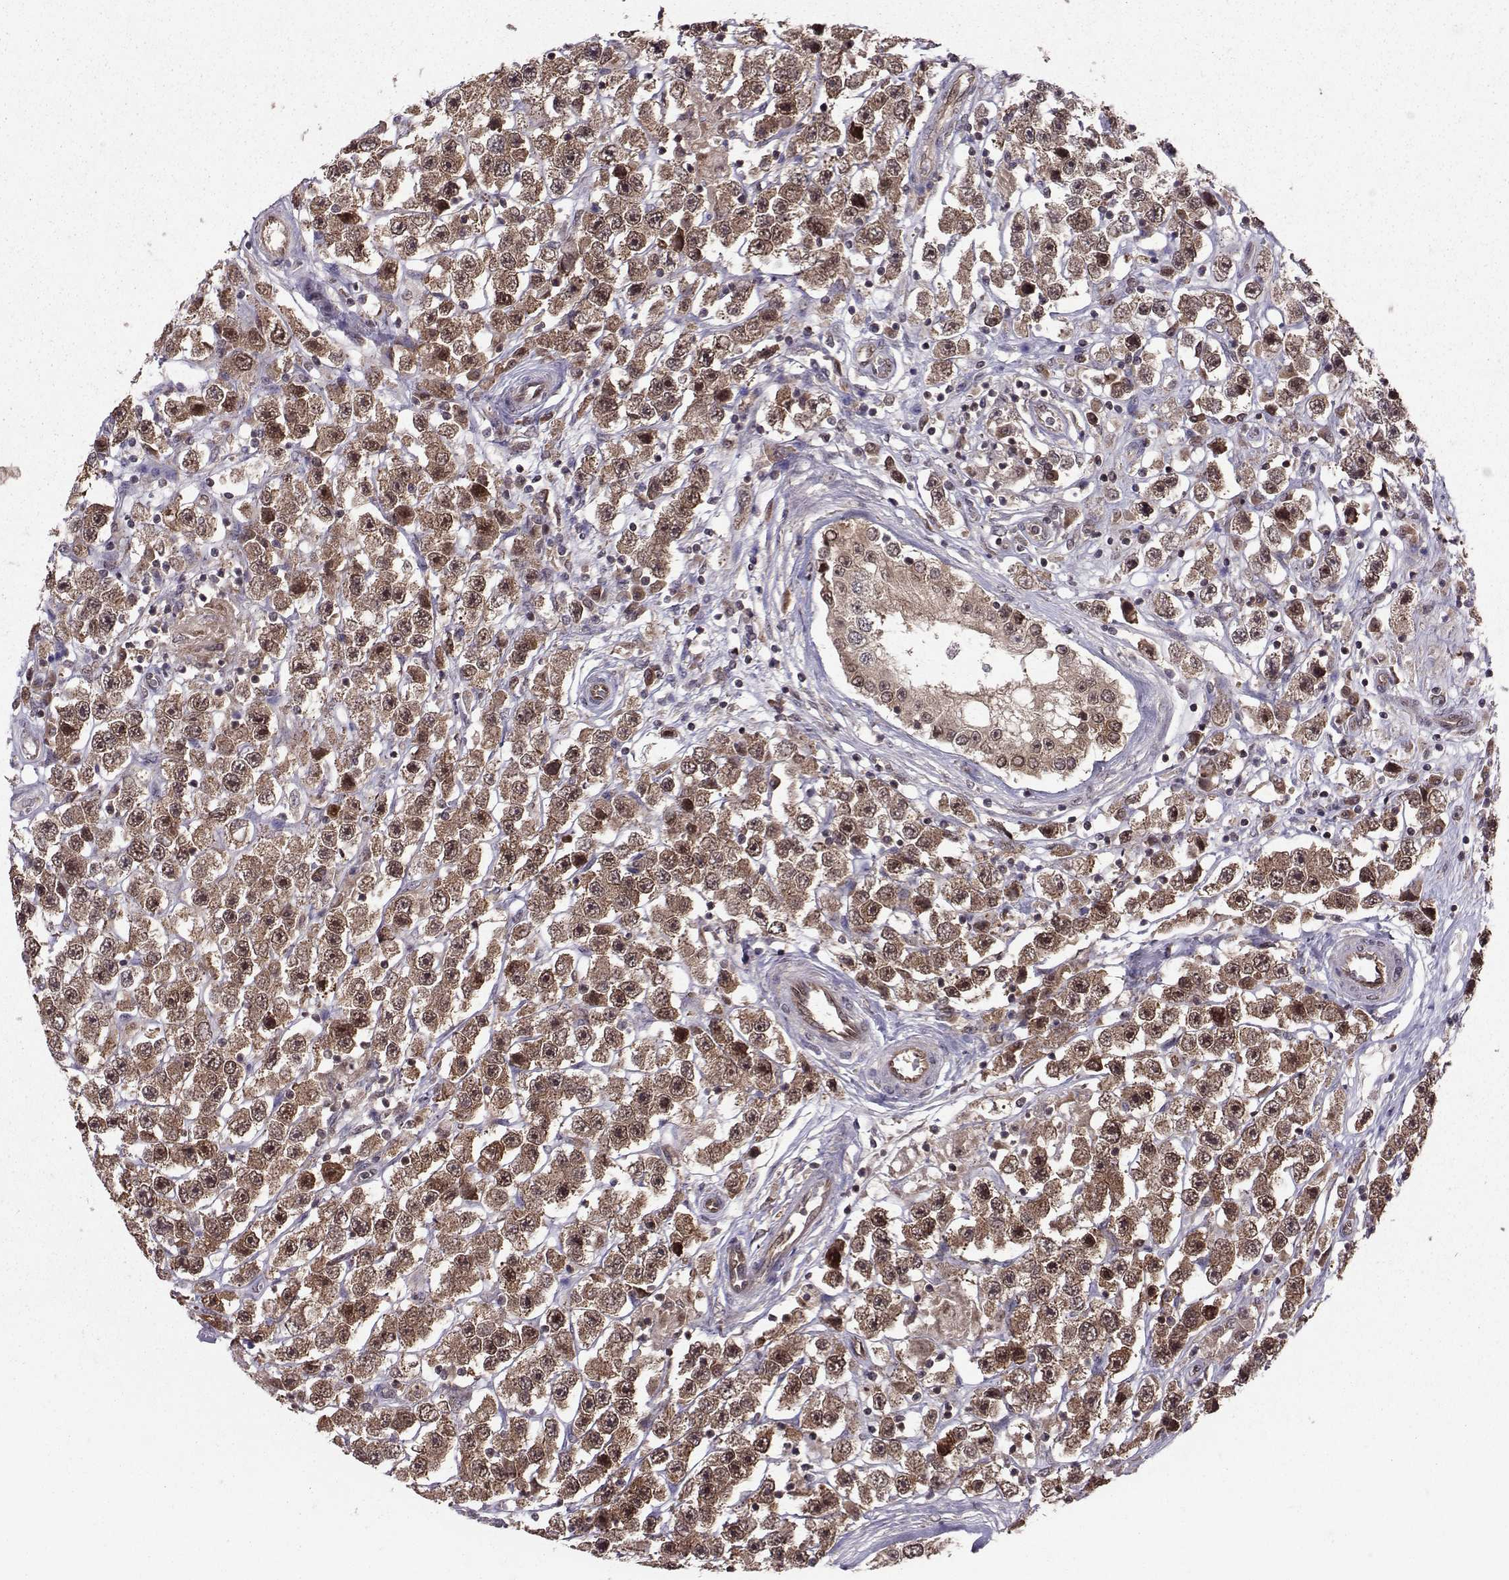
{"staining": {"intensity": "moderate", "quantity": "25%-75%", "location": "cytoplasmic/membranous,nuclear"}, "tissue": "testis cancer", "cell_type": "Tumor cells", "image_type": "cancer", "snomed": [{"axis": "morphology", "description": "Seminoma, NOS"}, {"axis": "topography", "description": "Testis"}], "caption": "Immunohistochemical staining of human seminoma (testis) reveals medium levels of moderate cytoplasmic/membranous and nuclear staining in about 25%-75% of tumor cells.", "gene": "PPP2R2A", "patient": {"sex": "male", "age": 45}}